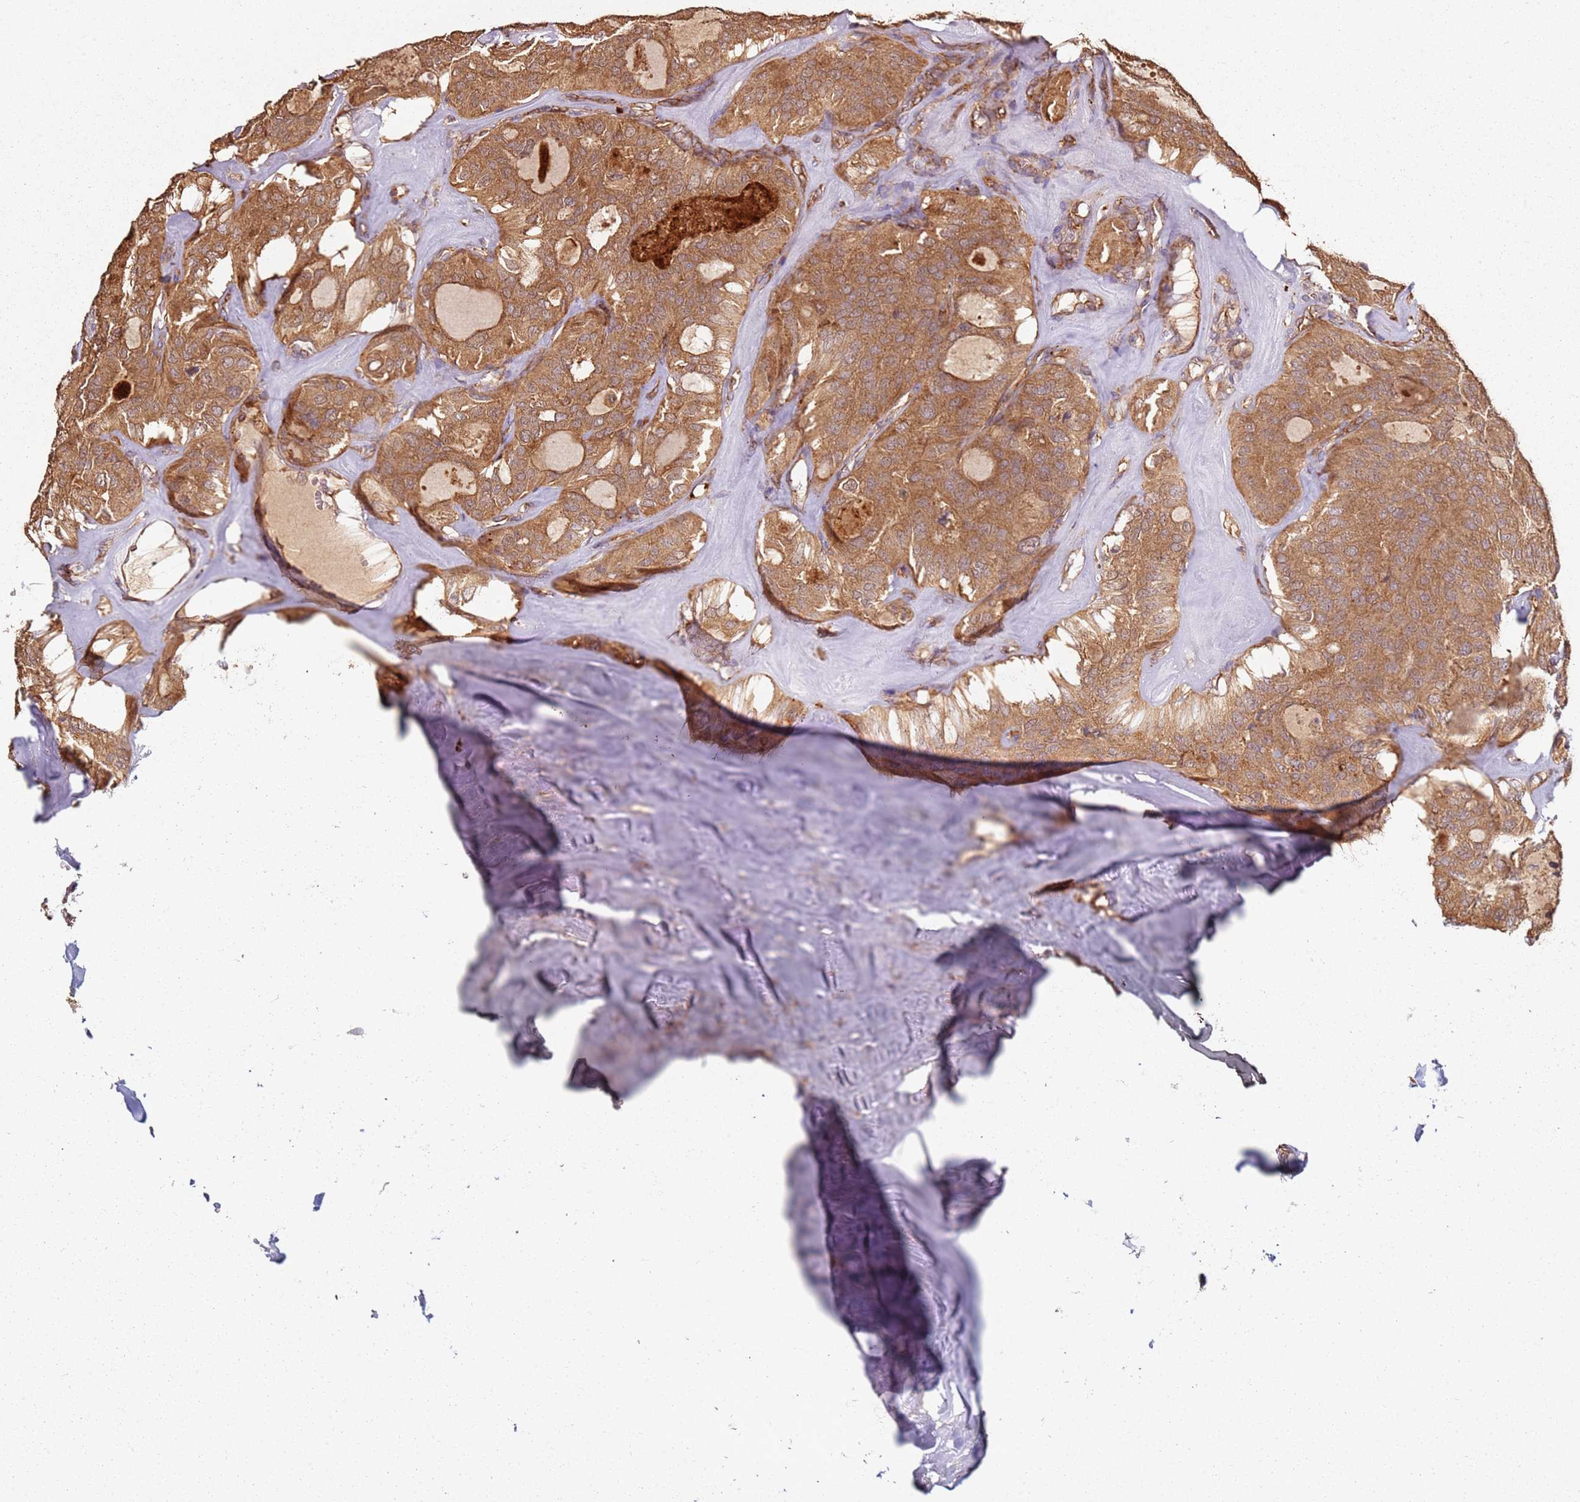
{"staining": {"intensity": "moderate", "quantity": ">75%", "location": "cytoplasmic/membranous"}, "tissue": "thyroid cancer", "cell_type": "Tumor cells", "image_type": "cancer", "snomed": [{"axis": "morphology", "description": "Follicular adenoma carcinoma, NOS"}, {"axis": "topography", "description": "Thyroid gland"}], "caption": "This histopathology image reveals immunohistochemistry (IHC) staining of thyroid cancer (follicular adenoma carcinoma), with medium moderate cytoplasmic/membranous staining in about >75% of tumor cells.", "gene": "SCGB2B2", "patient": {"sex": "male", "age": 75}}